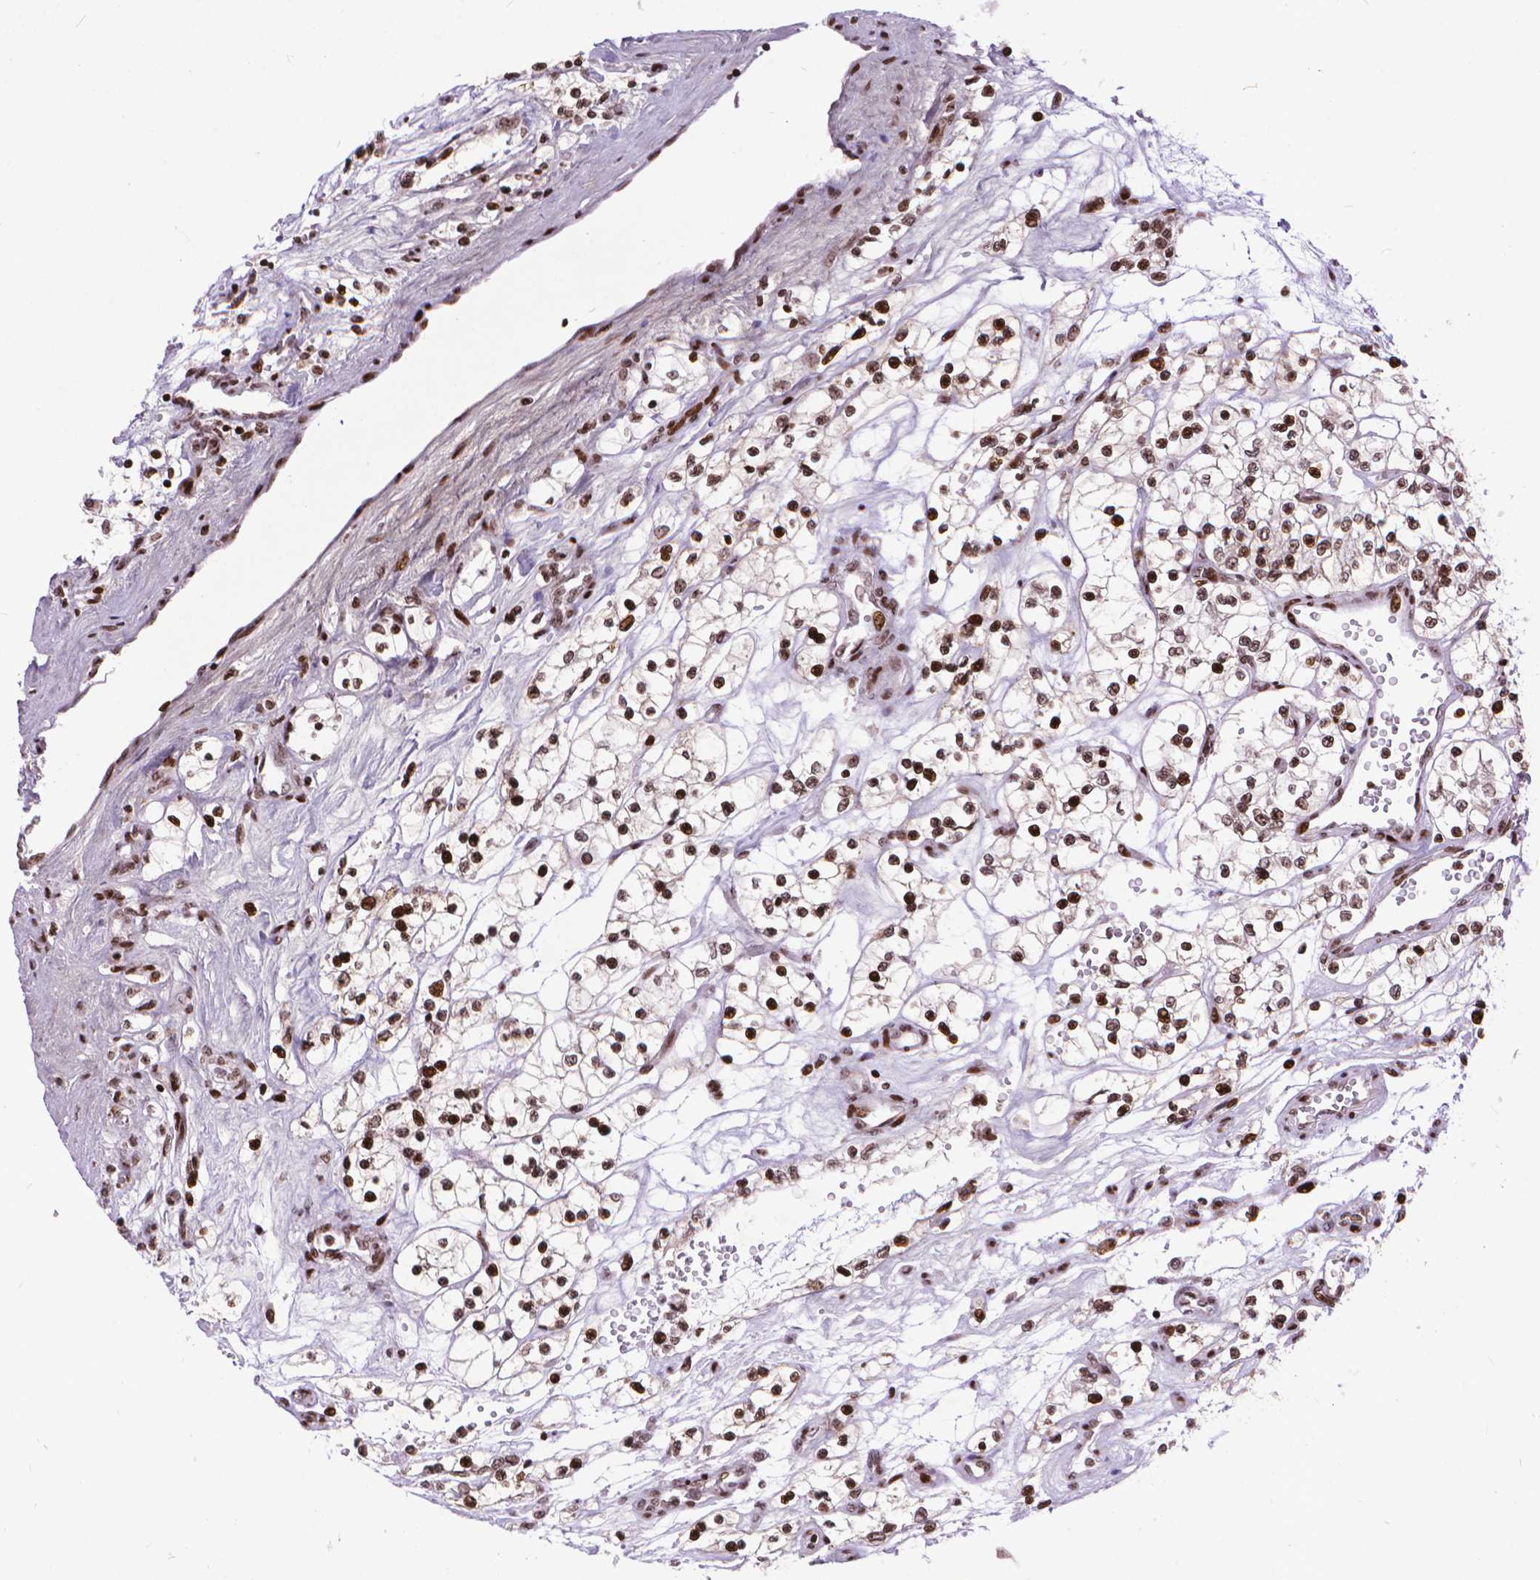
{"staining": {"intensity": "strong", "quantity": "25%-75%", "location": "nuclear"}, "tissue": "renal cancer", "cell_type": "Tumor cells", "image_type": "cancer", "snomed": [{"axis": "morphology", "description": "Adenocarcinoma, NOS"}, {"axis": "topography", "description": "Kidney"}], "caption": "Immunohistochemistry (DAB (3,3'-diaminobenzidine)) staining of adenocarcinoma (renal) shows strong nuclear protein expression in about 25%-75% of tumor cells.", "gene": "AMER1", "patient": {"sex": "female", "age": 69}}